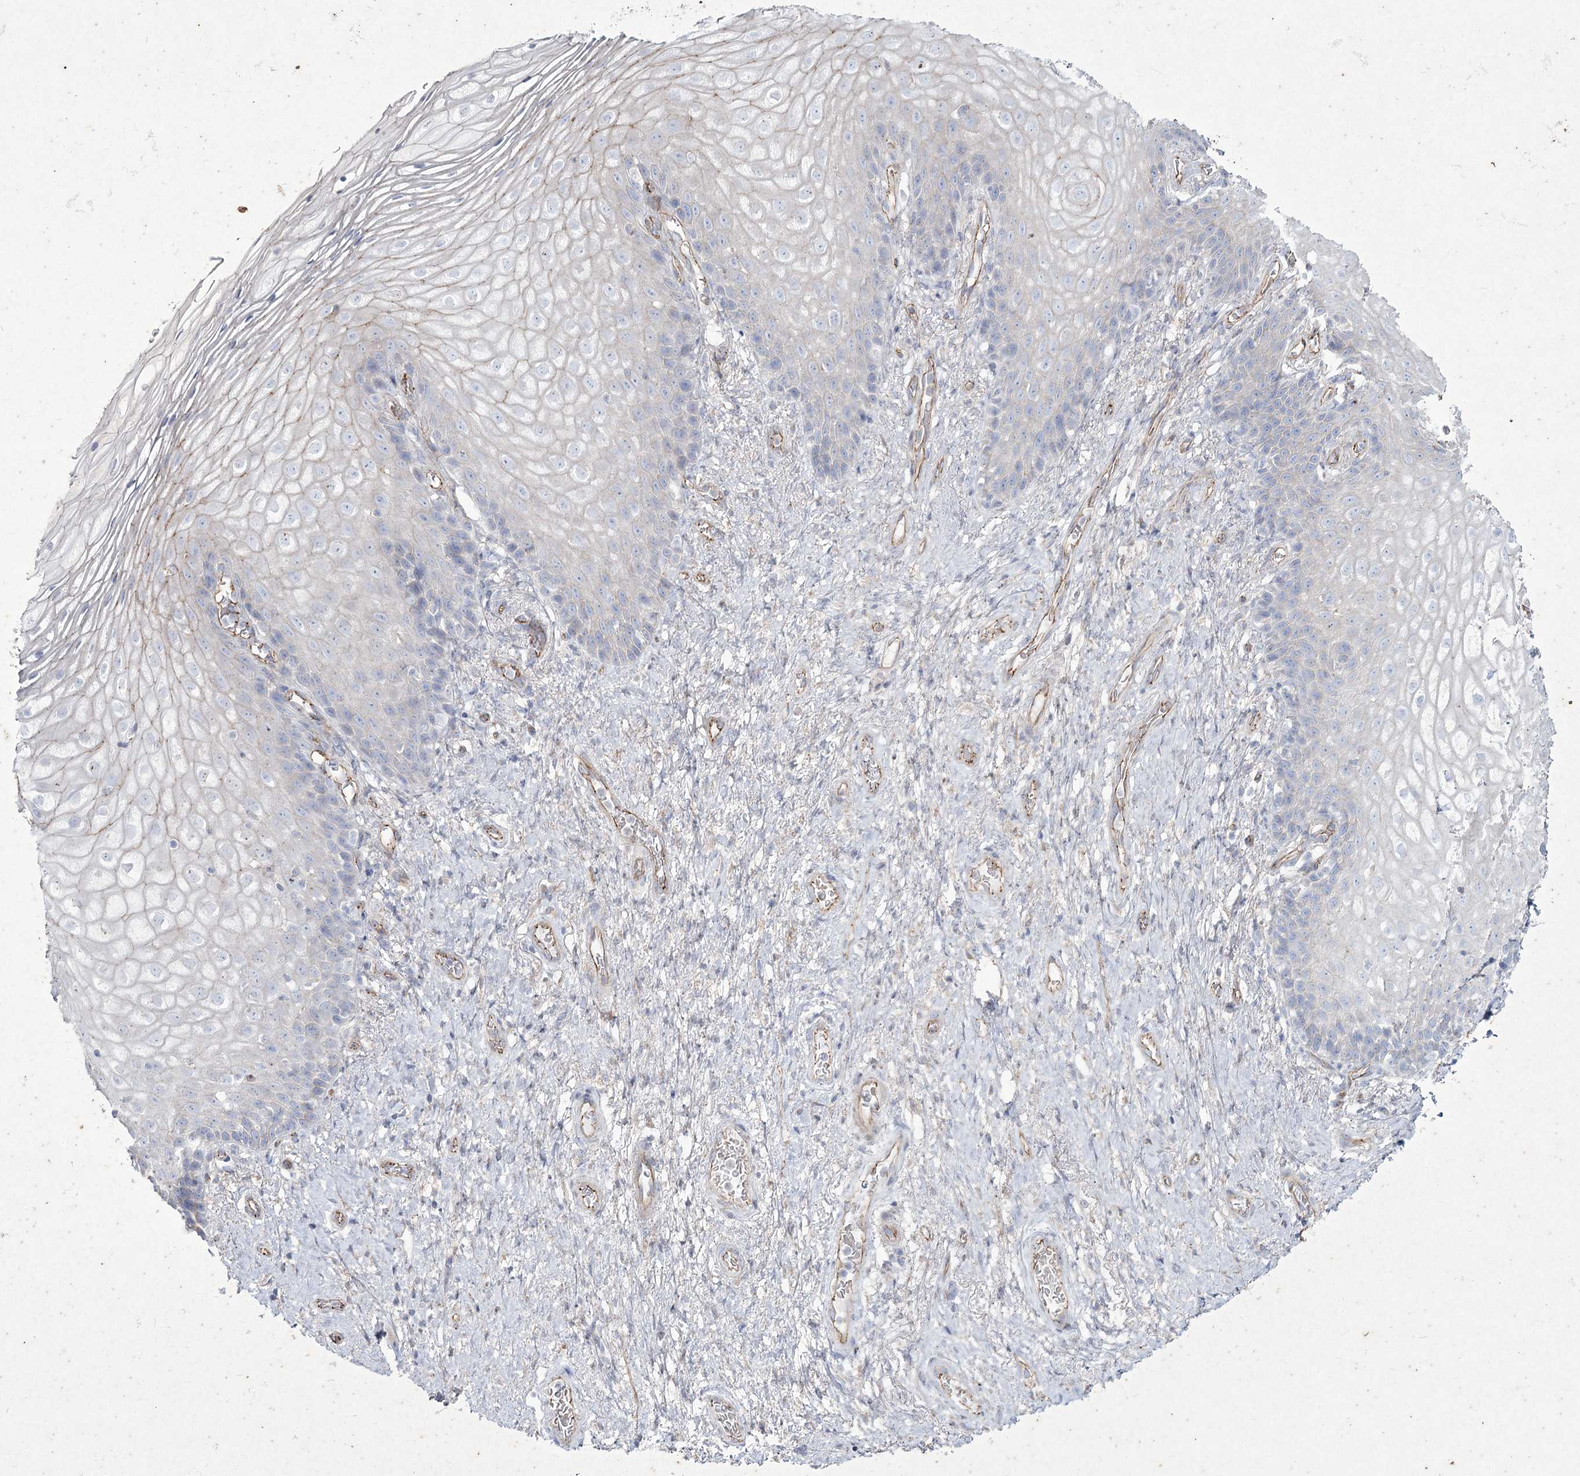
{"staining": {"intensity": "negative", "quantity": "none", "location": "none"}, "tissue": "vagina", "cell_type": "Squamous epithelial cells", "image_type": "normal", "snomed": [{"axis": "morphology", "description": "Normal tissue, NOS"}, {"axis": "topography", "description": "Vagina"}], "caption": "The IHC photomicrograph has no significant positivity in squamous epithelial cells of vagina. The staining is performed using DAB (3,3'-diaminobenzidine) brown chromogen with nuclei counter-stained in using hematoxylin.", "gene": "LDLRAD3", "patient": {"sex": "female", "age": 60}}